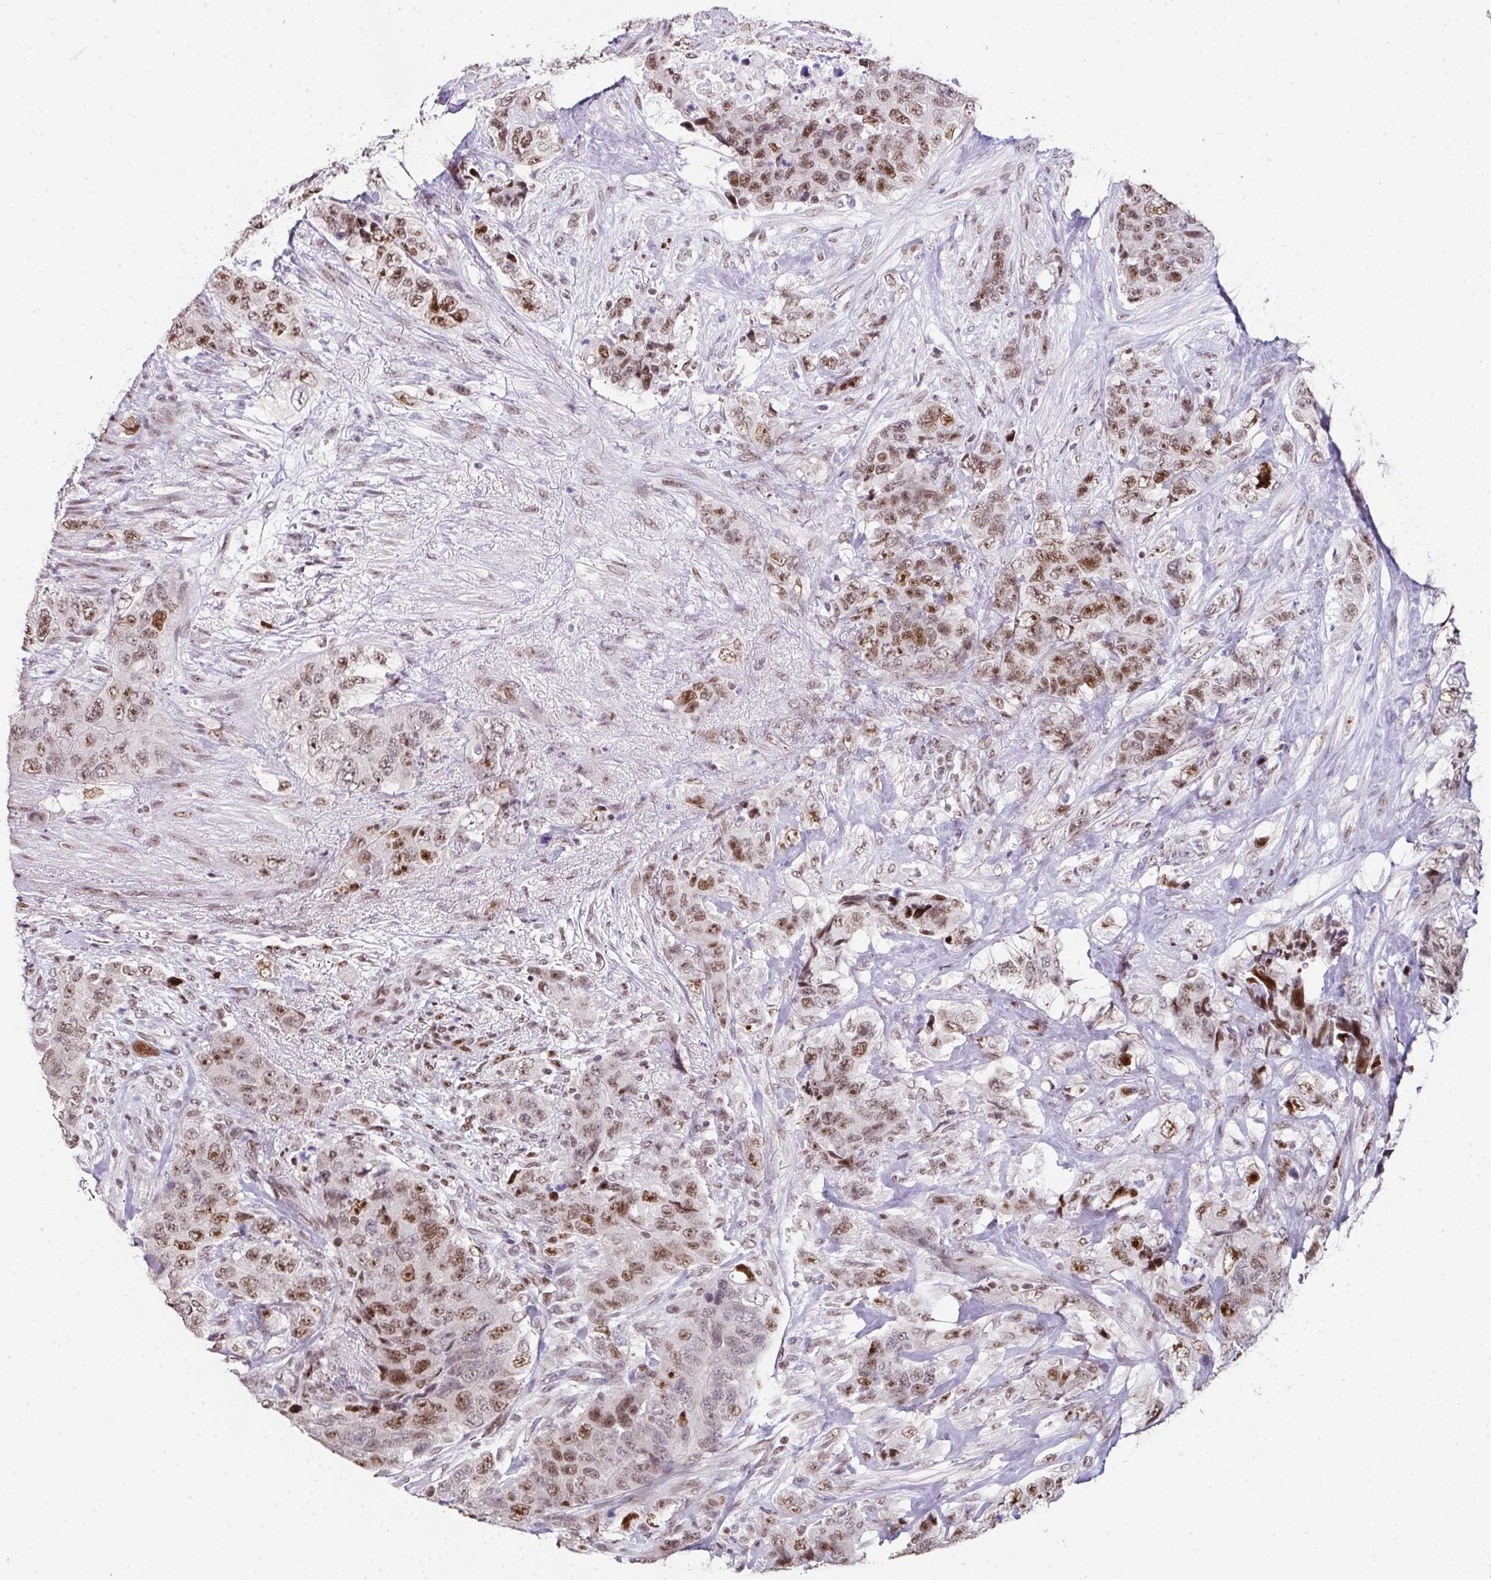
{"staining": {"intensity": "moderate", "quantity": ">75%", "location": "nuclear"}, "tissue": "urothelial cancer", "cell_type": "Tumor cells", "image_type": "cancer", "snomed": [{"axis": "morphology", "description": "Urothelial carcinoma, High grade"}, {"axis": "topography", "description": "Urinary bladder"}], "caption": "Moderate nuclear staining is present in approximately >75% of tumor cells in urothelial carcinoma (high-grade).", "gene": "ZNF800", "patient": {"sex": "female", "age": 78}}